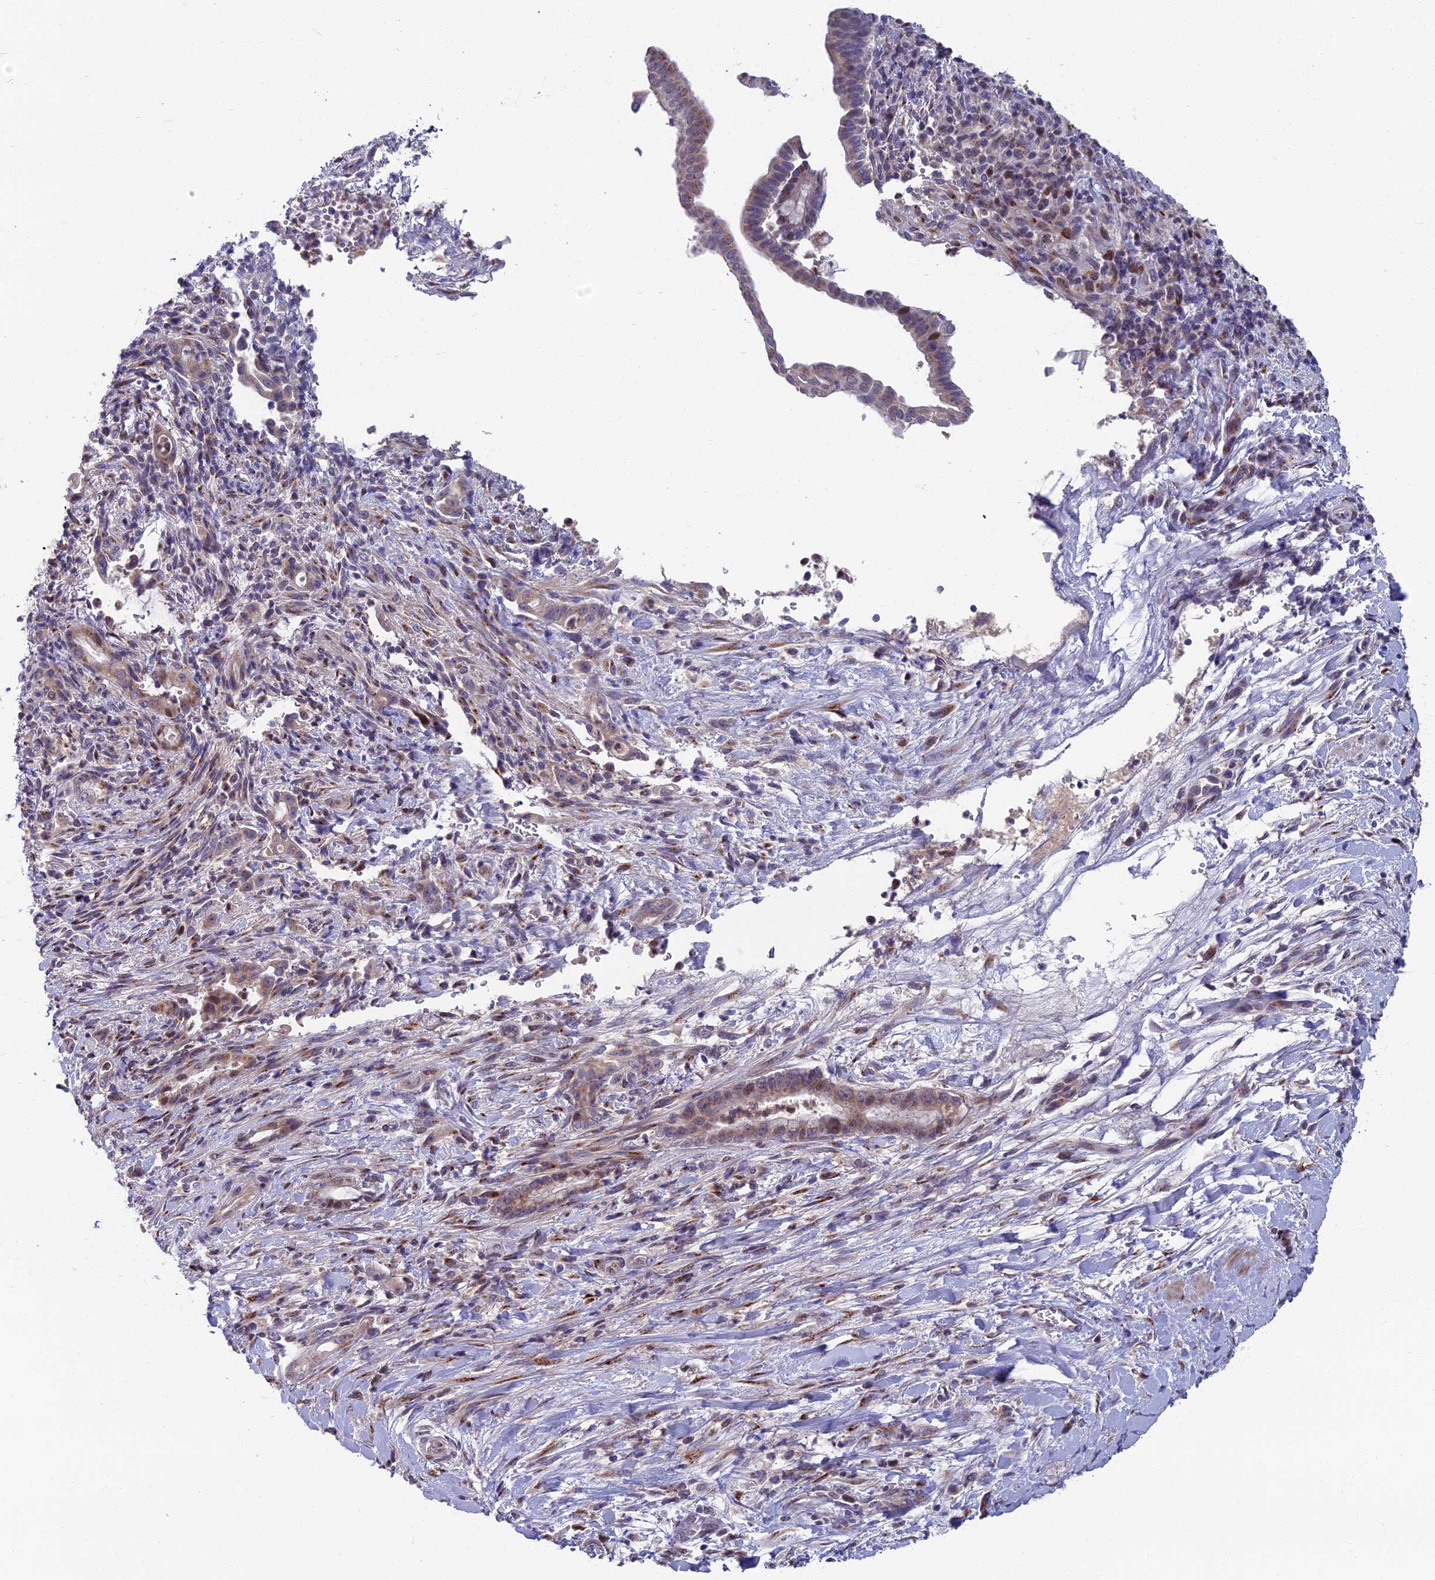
{"staining": {"intensity": "weak", "quantity": "25%-75%", "location": "cytoplasmic/membranous"}, "tissue": "pancreatic cancer", "cell_type": "Tumor cells", "image_type": "cancer", "snomed": [{"axis": "morphology", "description": "Normal tissue, NOS"}, {"axis": "morphology", "description": "Adenocarcinoma, NOS"}, {"axis": "topography", "description": "Pancreas"}], "caption": "Pancreatic cancer (adenocarcinoma) stained for a protein demonstrates weak cytoplasmic/membranous positivity in tumor cells.", "gene": "LIG1", "patient": {"sex": "female", "age": 55}}